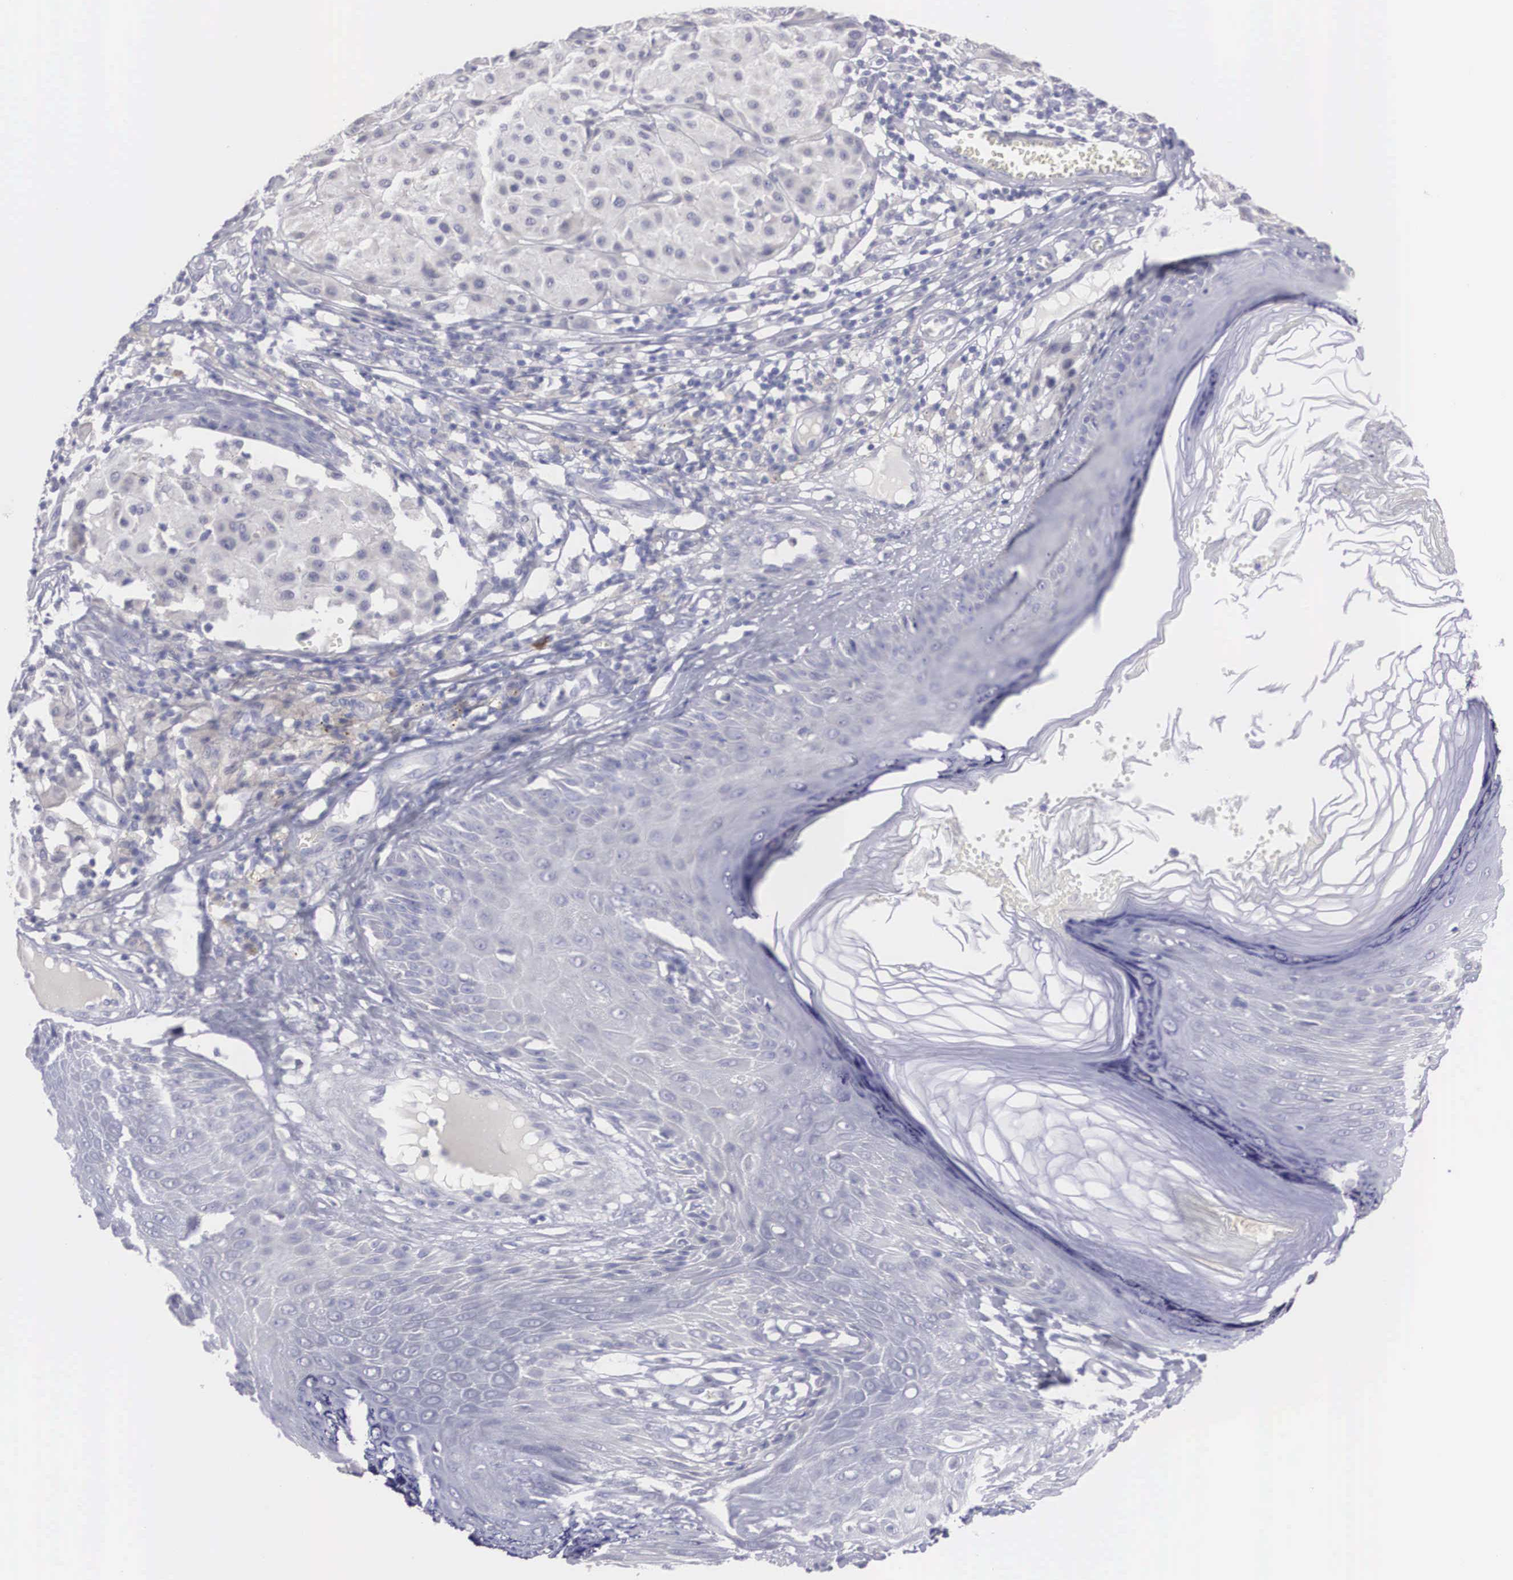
{"staining": {"intensity": "negative", "quantity": "none", "location": "none"}, "tissue": "melanoma", "cell_type": "Tumor cells", "image_type": "cancer", "snomed": [{"axis": "morphology", "description": "Malignant melanoma, NOS"}, {"axis": "topography", "description": "Skin"}], "caption": "IHC image of neoplastic tissue: human malignant melanoma stained with DAB reveals no significant protein positivity in tumor cells. (DAB immunohistochemistry (IHC) with hematoxylin counter stain).", "gene": "REPS2", "patient": {"sex": "male", "age": 36}}